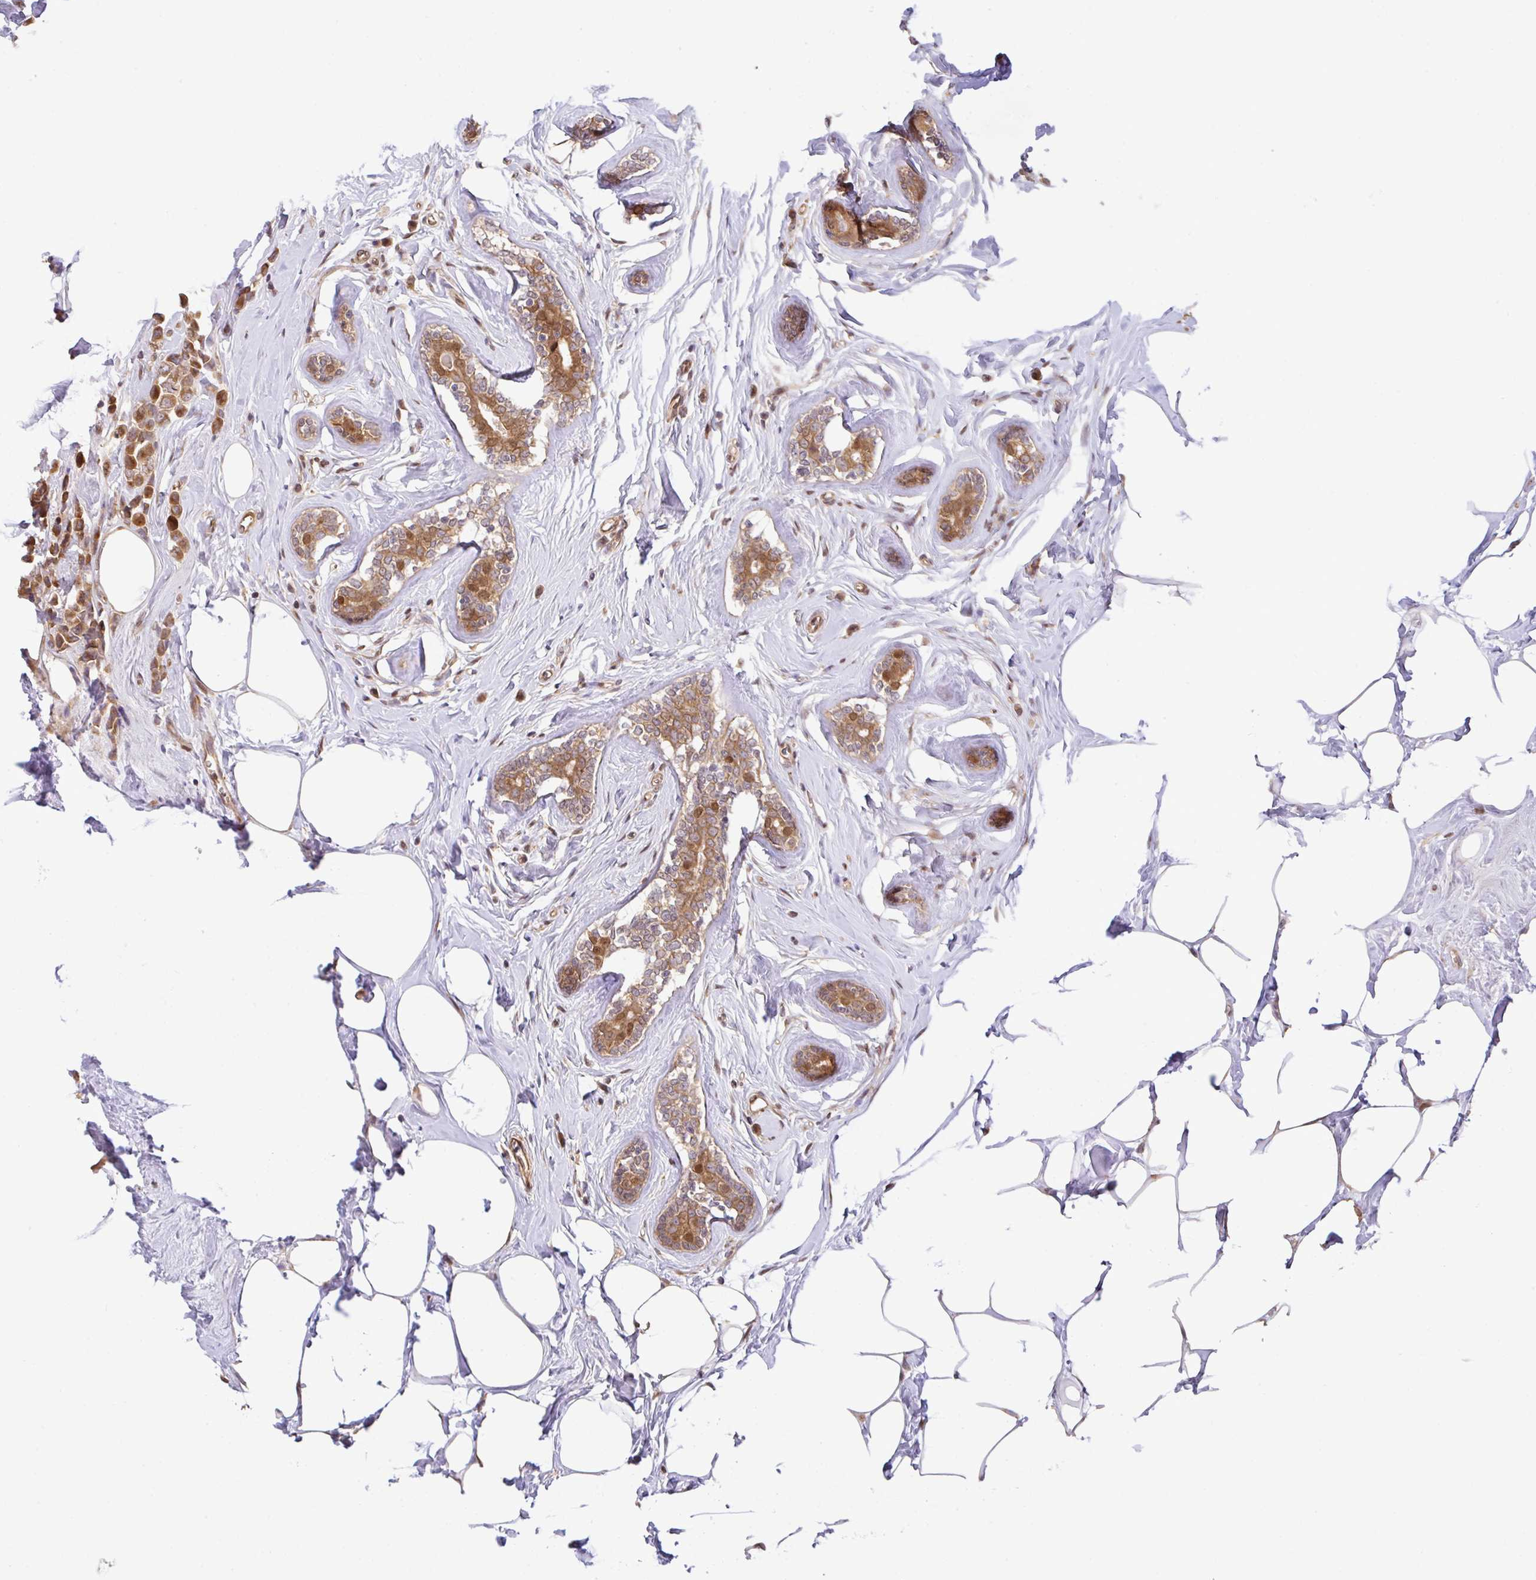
{"staining": {"intensity": "strong", "quantity": ">75%", "location": "cytoplasmic/membranous"}, "tissue": "breast cancer", "cell_type": "Tumor cells", "image_type": "cancer", "snomed": [{"axis": "morphology", "description": "Duct carcinoma"}, {"axis": "topography", "description": "Breast"}], "caption": "Immunohistochemistry (DAB (3,3'-diaminobenzidine)) staining of human breast intraductal carcinoma shows strong cytoplasmic/membranous protein expression in about >75% of tumor cells.", "gene": "UBE4A", "patient": {"sex": "female", "age": 80}}